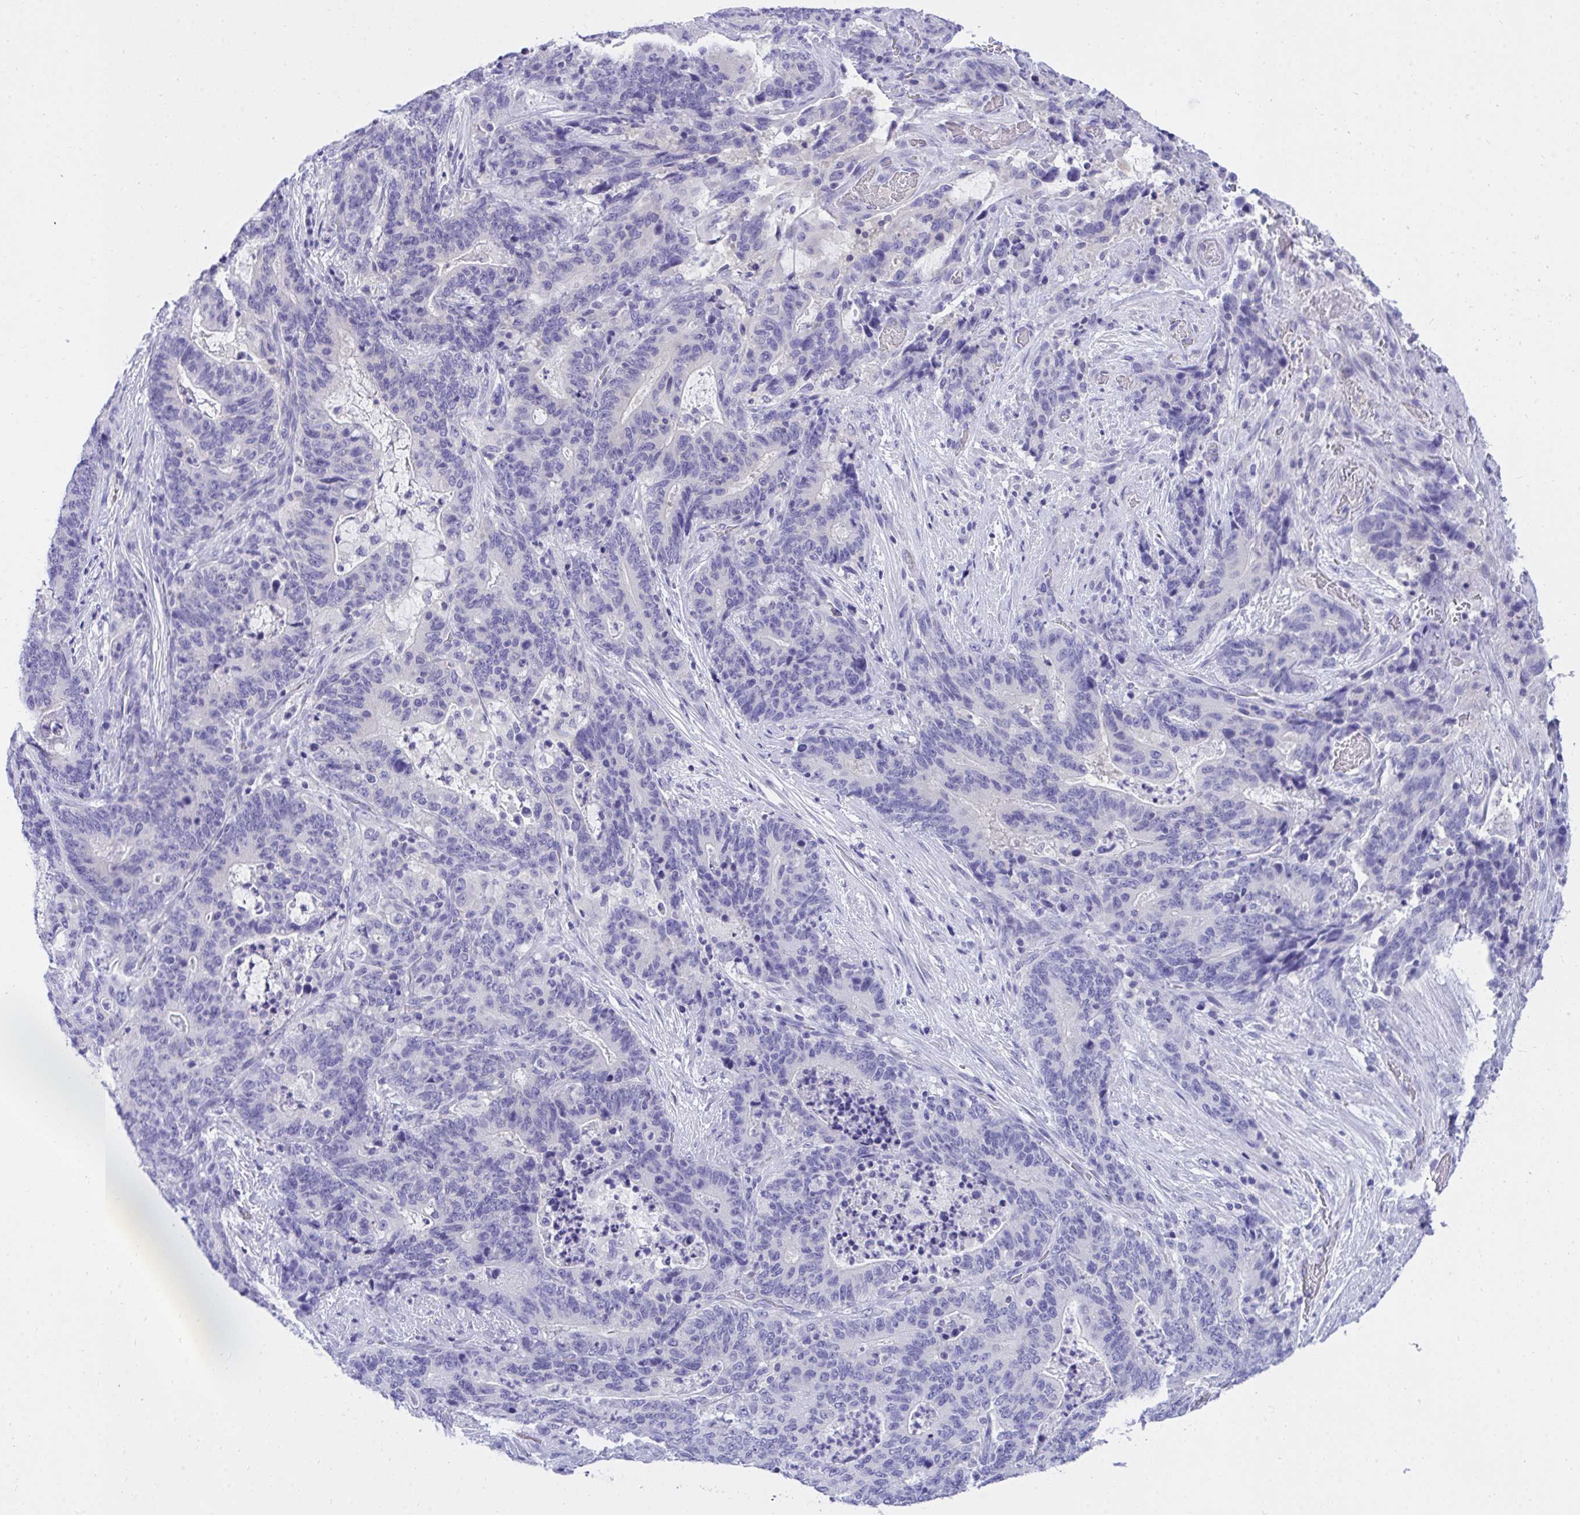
{"staining": {"intensity": "negative", "quantity": "none", "location": "none"}, "tissue": "stomach cancer", "cell_type": "Tumor cells", "image_type": "cancer", "snomed": [{"axis": "morphology", "description": "Normal tissue, NOS"}, {"axis": "morphology", "description": "Adenocarcinoma, NOS"}, {"axis": "topography", "description": "Stomach"}], "caption": "This is a image of IHC staining of stomach adenocarcinoma, which shows no staining in tumor cells. (DAB (3,3'-diaminobenzidine) immunohistochemistry (IHC) visualized using brightfield microscopy, high magnification).", "gene": "TLN2", "patient": {"sex": "female", "age": 64}}